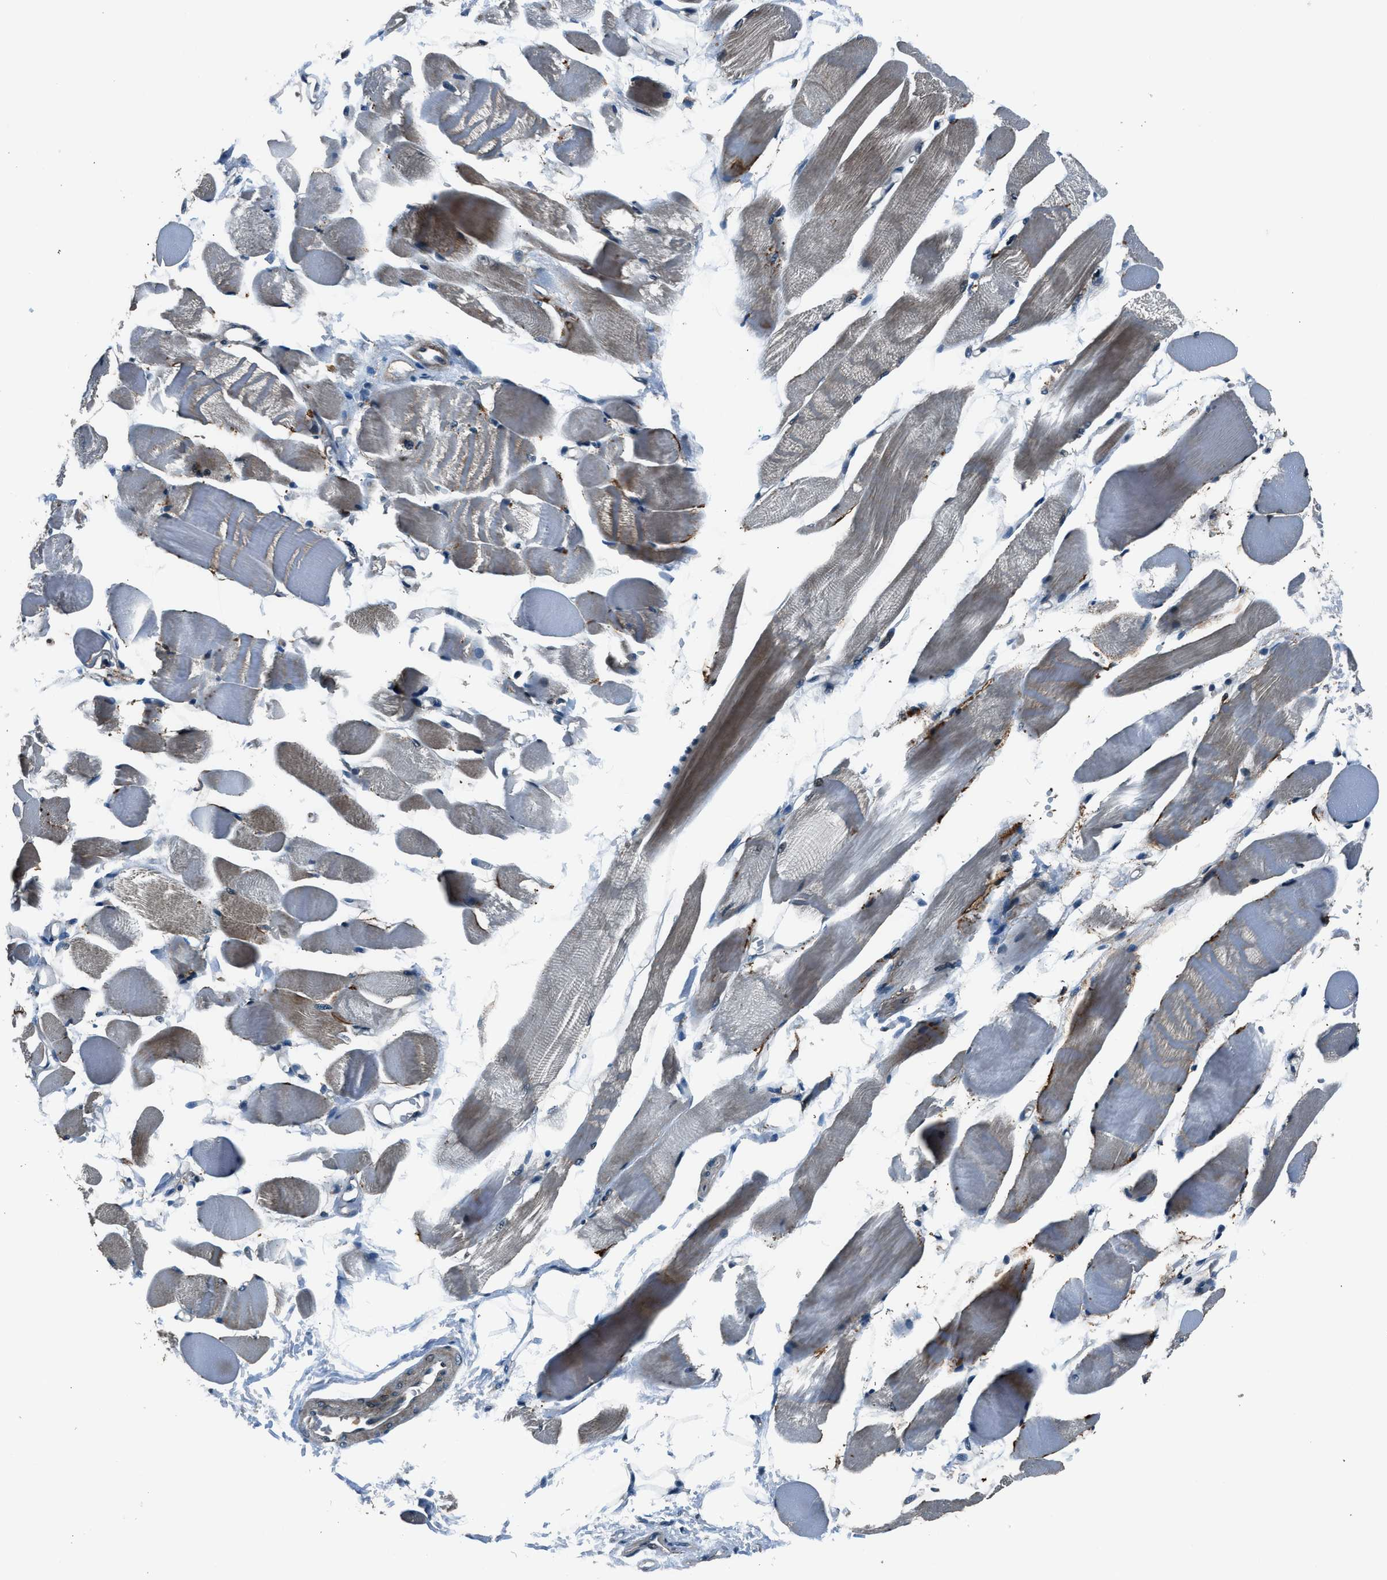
{"staining": {"intensity": "strong", "quantity": "25%-75%", "location": "cytoplasmic/membranous"}, "tissue": "skeletal muscle", "cell_type": "Myocytes", "image_type": "normal", "snomed": [{"axis": "morphology", "description": "Normal tissue, NOS"}, {"axis": "topography", "description": "Skeletal muscle"}, {"axis": "topography", "description": "Peripheral nerve tissue"}], "caption": "Skeletal muscle stained with a brown dye reveals strong cytoplasmic/membranous positive positivity in approximately 25%-75% of myocytes.", "gene": "ARHGEF11", "patient": {"sex": "female", "age": 84}}